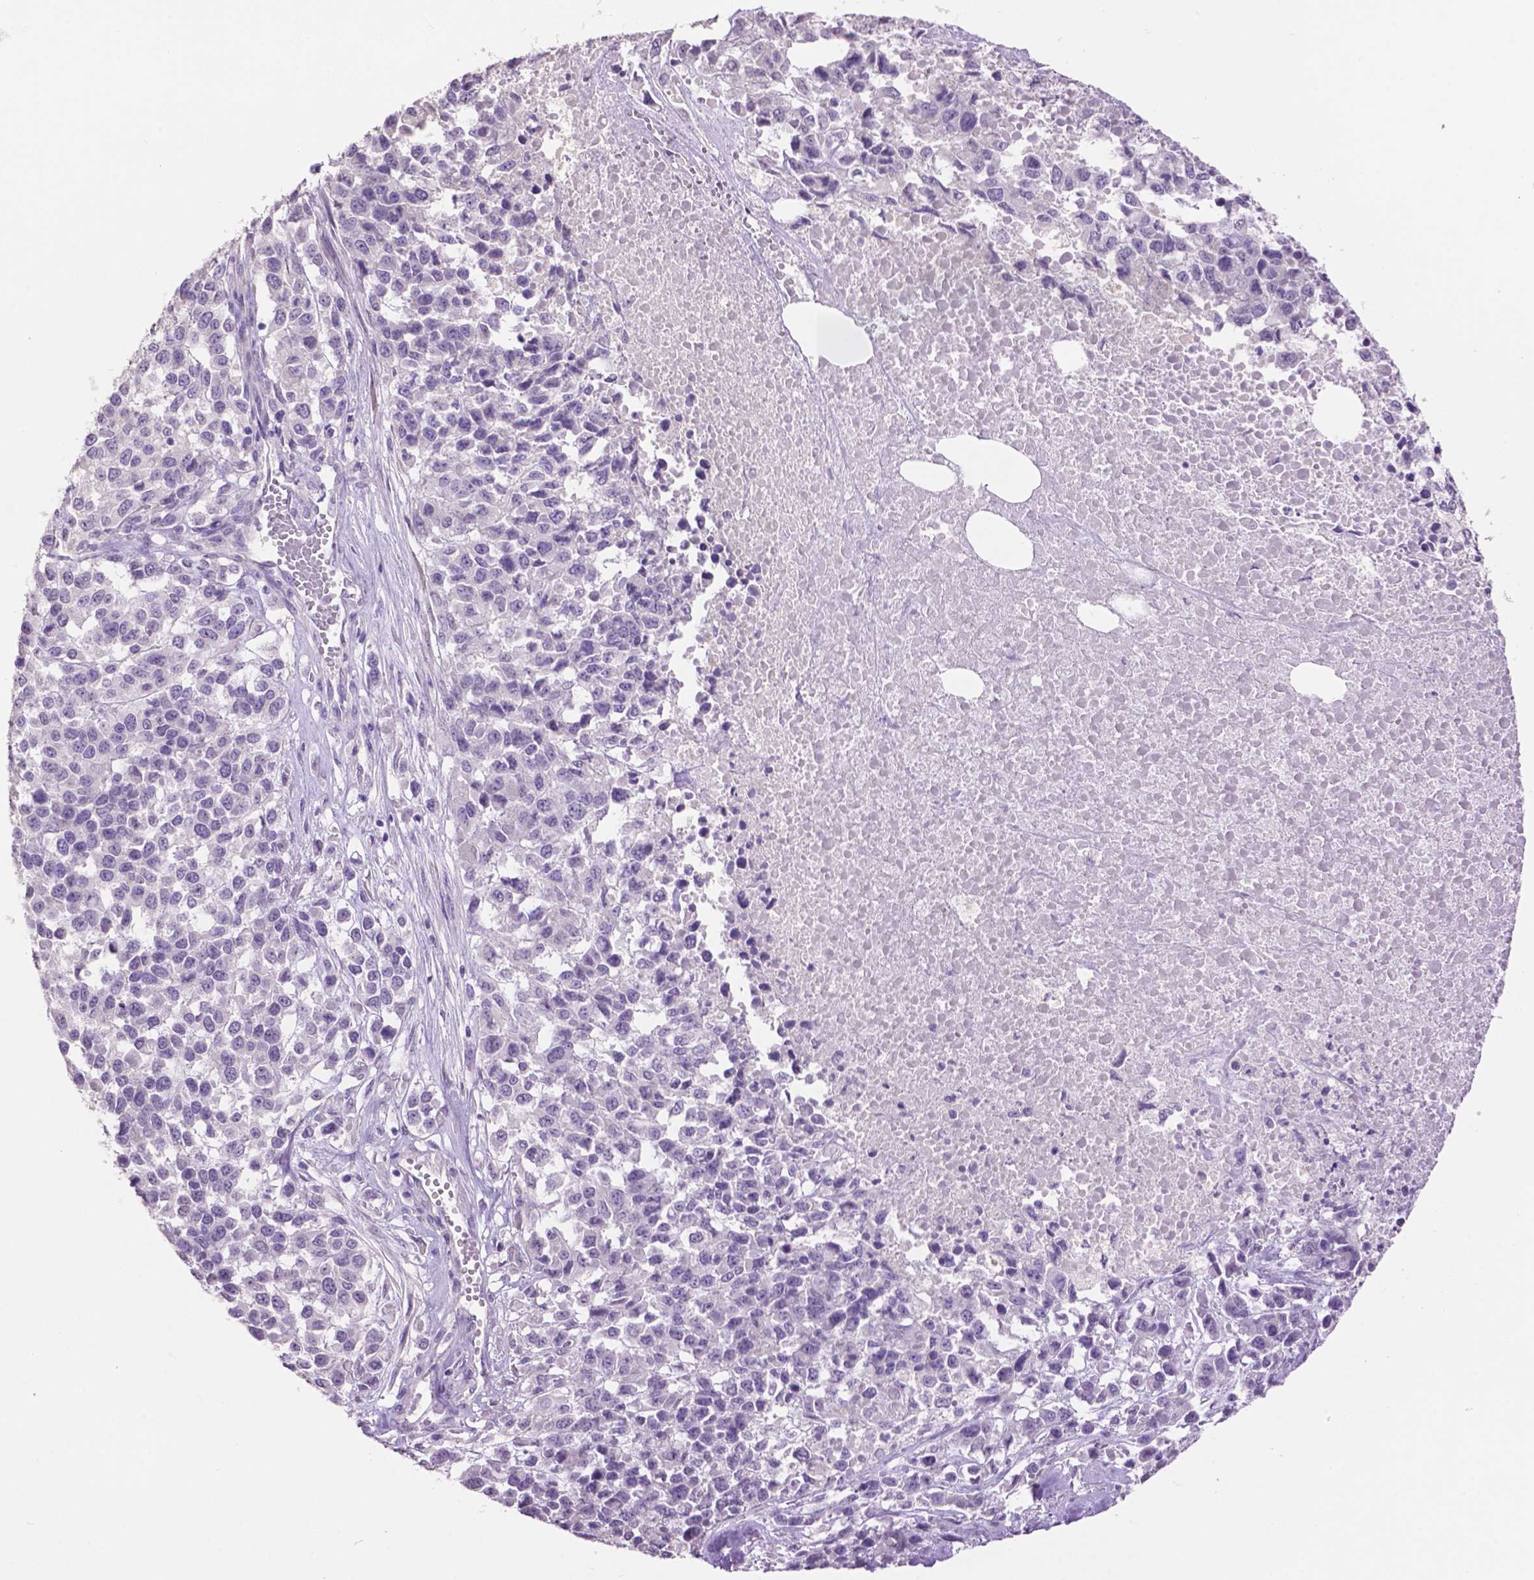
{"staining": {"intensity": "negative", "quantity": "none", "location": "none"}, "tissue": "melanoma", "cell_type": "Tumor cells", "image_type": "cancer", "snomed": [{"axis": "morphology", "description": "Malignant melanoma, Metastatic site"}, {"axis": "topography", "description": "Skin"}], "caption": "An immunohistochemistry (IHC) histopathology image of melanoma is shown. There is no staining in tumor cells of melanoma.", "gene": "CRYBA4", "patient": {"sex": "male", "age": 84}}